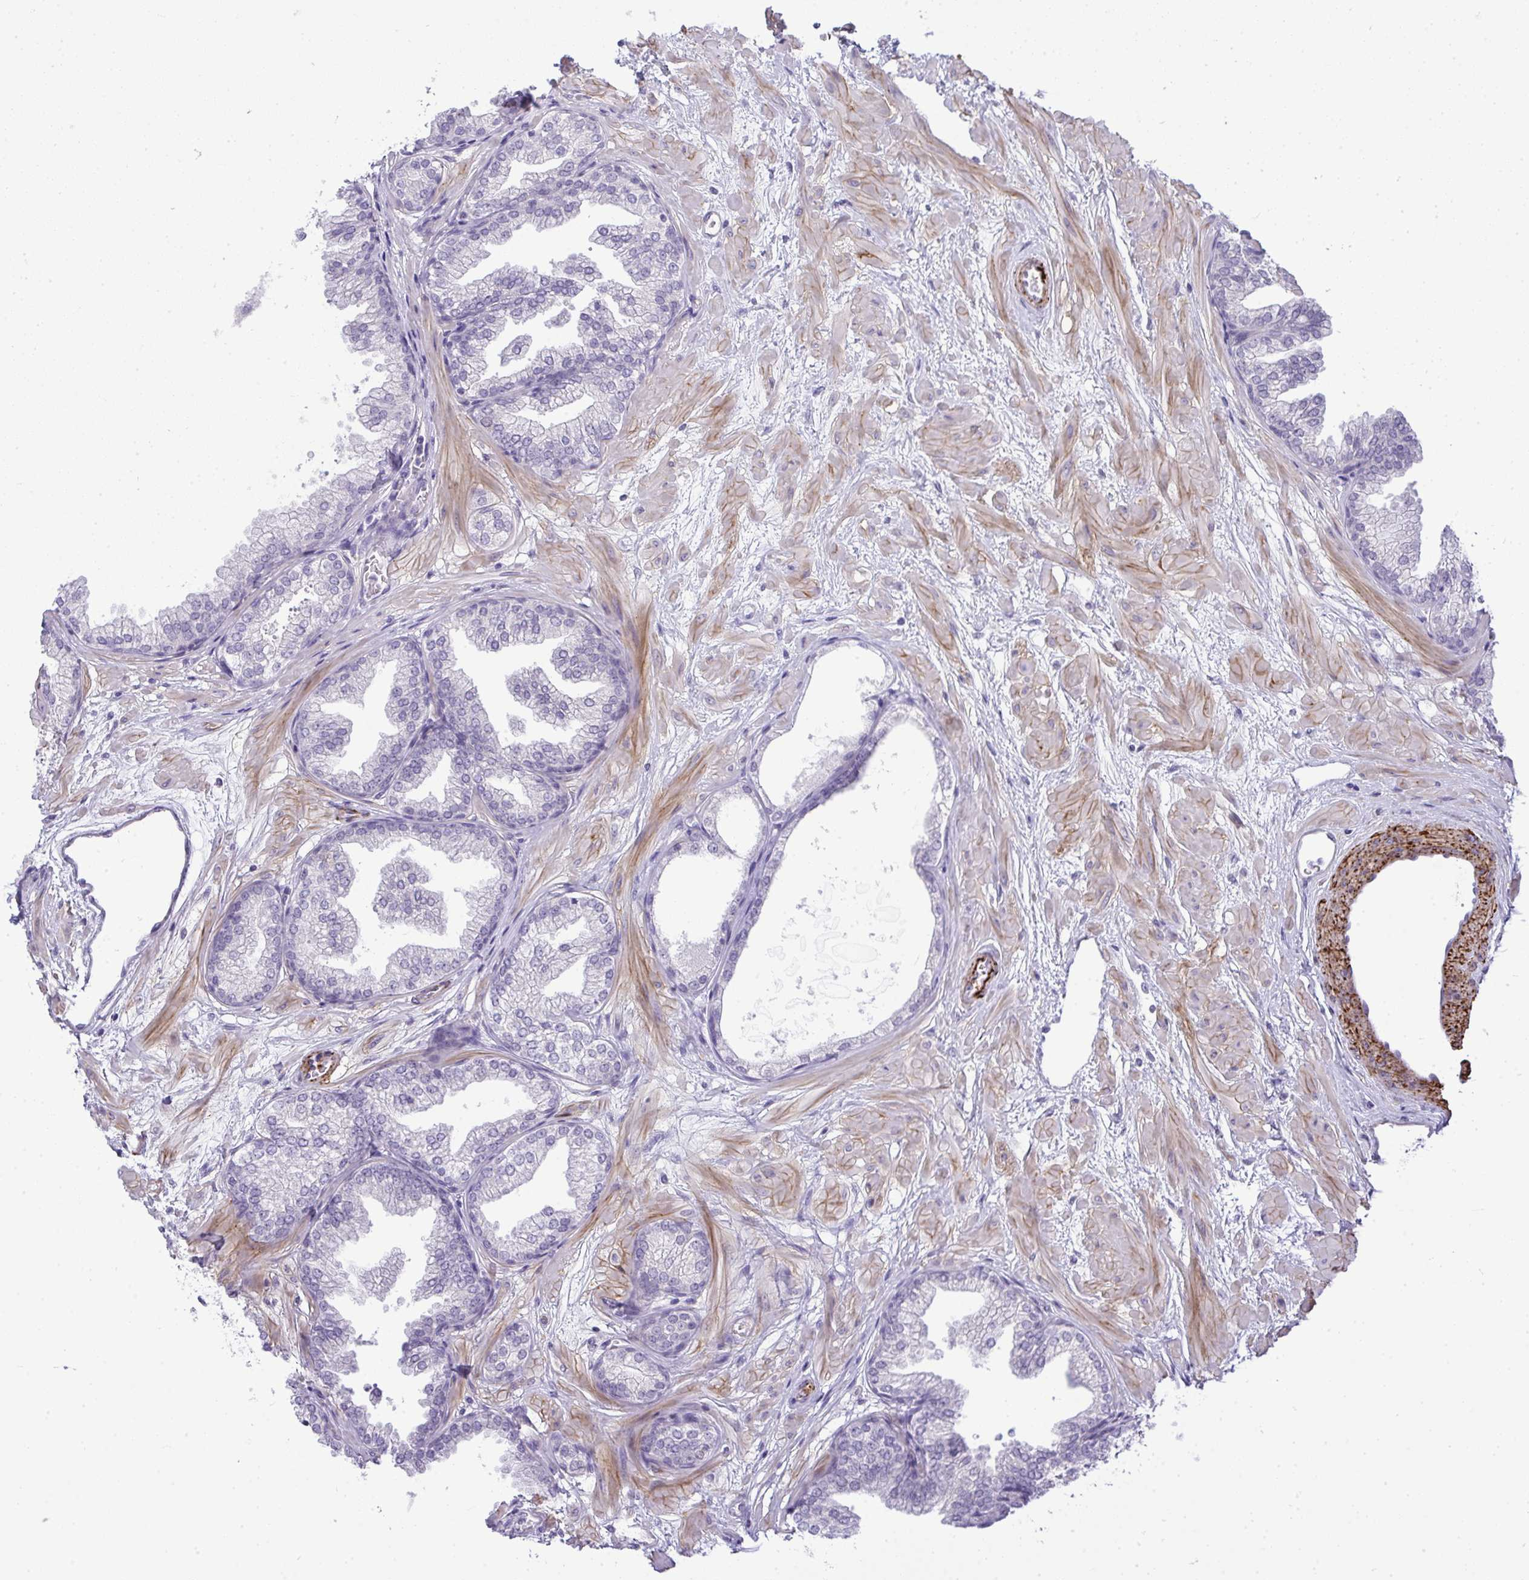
{"staining": {"intensity": "negative", "quantity": "none", "location": "none"}, "tissue": "prostate", "cell_type": "Glandular cells", "image_type": "normal", "snomed": [{"axis": "morphology", "description": "Normal tissue, NOS"}, {"axis": "topography", "description": "Prostate"}], "caption": "Immunohistochemistry of normal prostate demonstrates no expression in glandular cells.", "gene": "UBE2S", "patient": {"sex": "male", "age": 37}}